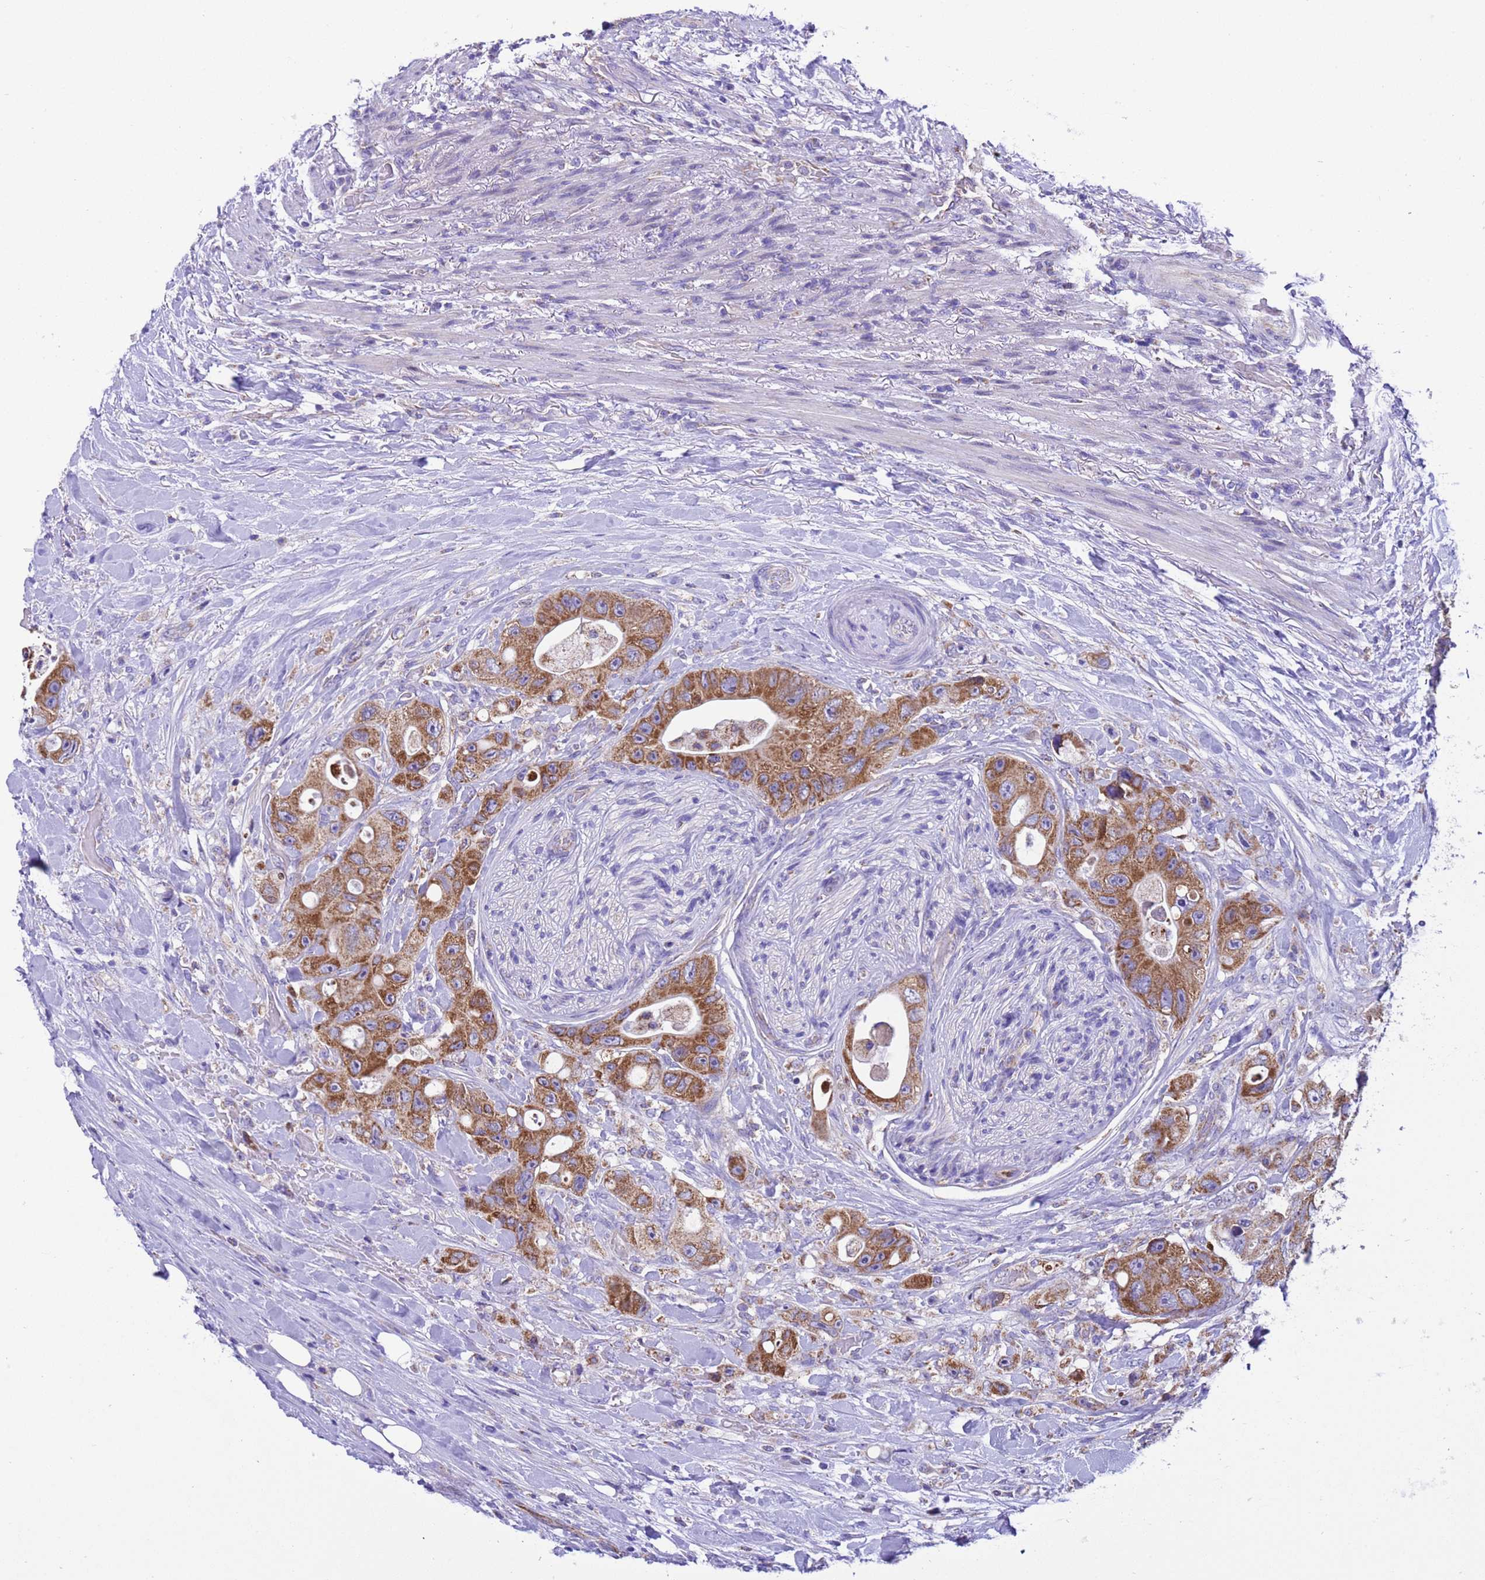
{"staining": {"intensity": "moderate", "quantity": ">75%", "location": "cytoplasmic/membranous"}, "tissue": "colorectal cancer", "cell_type": "Tumor cells", "image_type": "cancer", "snomed": [{"axis": "morphology", "description": "Adenocarcinoma, NOS"}, {"axis": "topography", "description": "Colon"}], "caption": "A brown stain shows moderate cytoplasmic/membranous expression of a protein in colorectal adenocarcinoma tumor cells.", "gene": "CCDC191", "patient": {"sex": "female", "age": 46}}